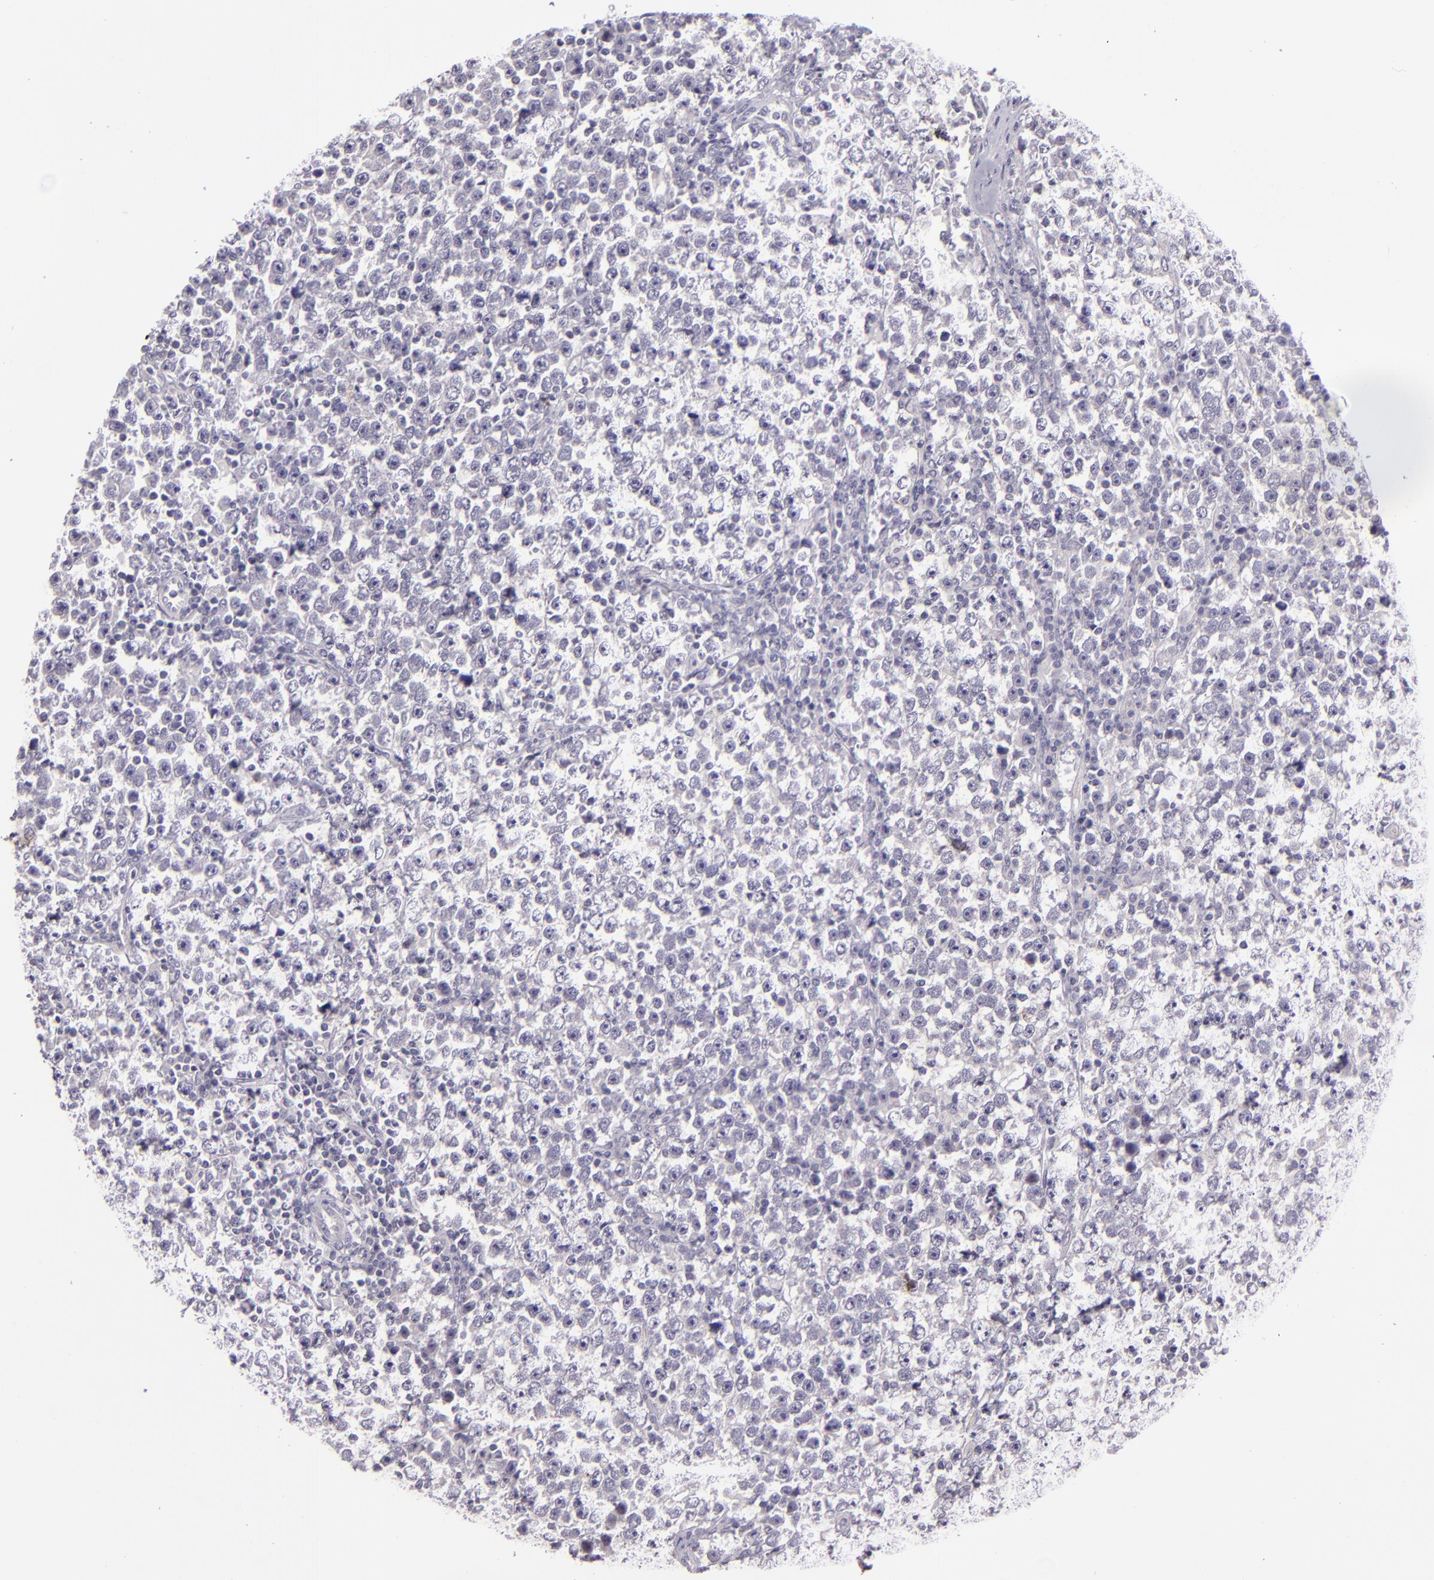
{"staining": {"intensity": "negative", "quantity": "none", "location": "none"}, "tissue": "testis cancer", "cell_type": "Tumor cells", "image_type": "cancer", "snomed": [{"axis": "morphology", "description": "Seminoma, NOS"}, {"axis": "topography", "description": "Testis"}], "caption": "High power microscopy photomicrograph of an immunohistochemistry (IHC) image of testis cancer (seminoma), revealing no significant positivity in tumor cells.", "gene": "SNCB", "patient": {"sex": "male", "age": 43}}